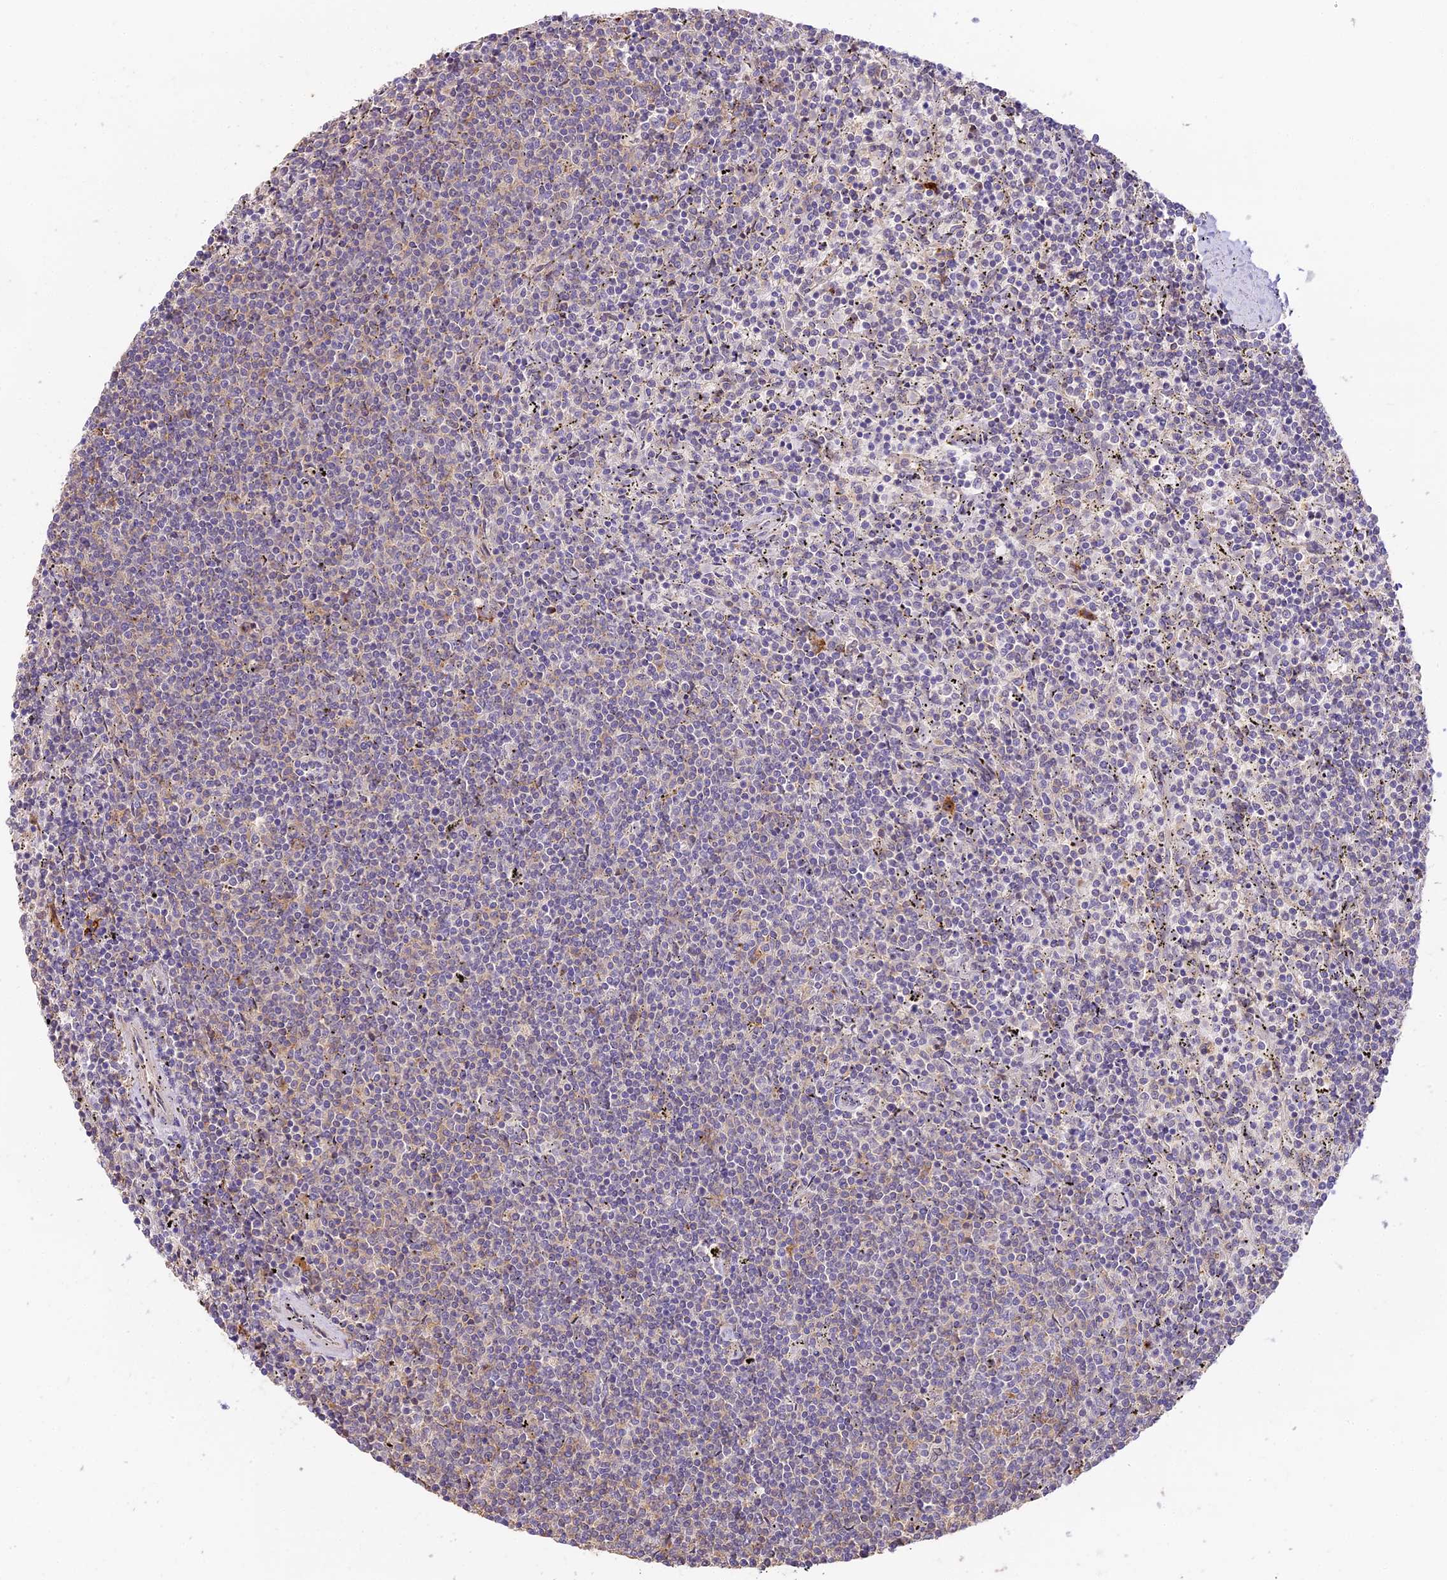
{"staining": {"intensity": "negative", "quantity": "none", "location": "none"}, "tissue": "lymphoma", "cell_type": "Tumor cells", "image_type": "cancer", "snomed": [{"axis": "morphology", "description": "Malignant lymphoma, non-Hodgkin's type, Low grade"}, {"axis": "topography", "description": "Spleen"}], "caption": "DAB (3,3'-diaminobenzidine) immunohistochemical staining of human lymphoma reveals no significant expression in tumor cells. (DAB immunohistochemistry (IHC), high magnification).", "gene": "NOD2", "patient": {"sex": "female", "age": 50}}